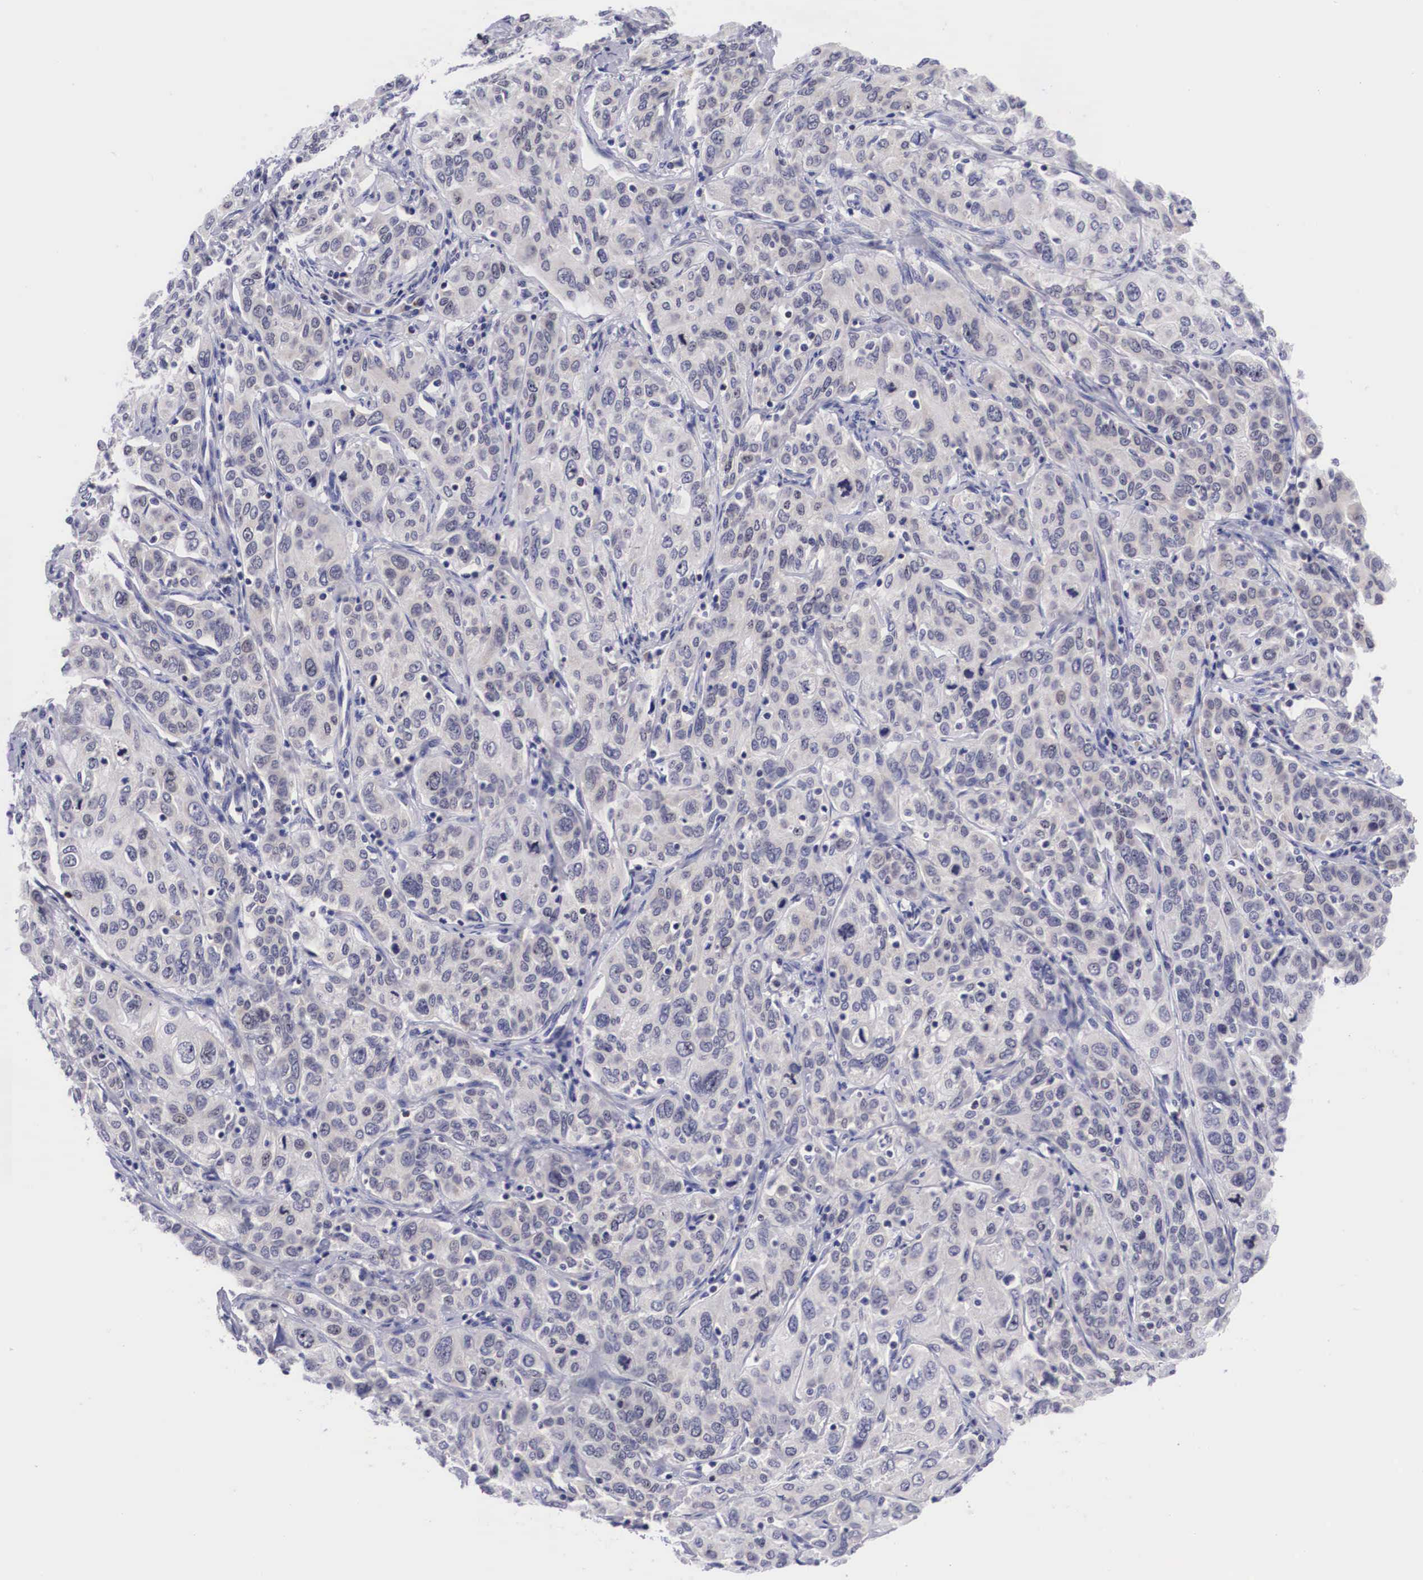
{"staining": {"intensity": "negative", "quantity": "none", "location": "none"}, "tissue": "cervical cancer", "cell_type": "Tumor cells", "image_type": "cancer", "snomed": [{"axis": "morphology", "description": "Squamous cell carcinoma, NOS"}, {"axis": "topography", "description": "Cervix"}], "caption": "The image exhibits no staining of tumor cells in squamous cell carcinoma (cervical).", "gene": "SOX11", "patient": {"sex": "female", "age": 38}}